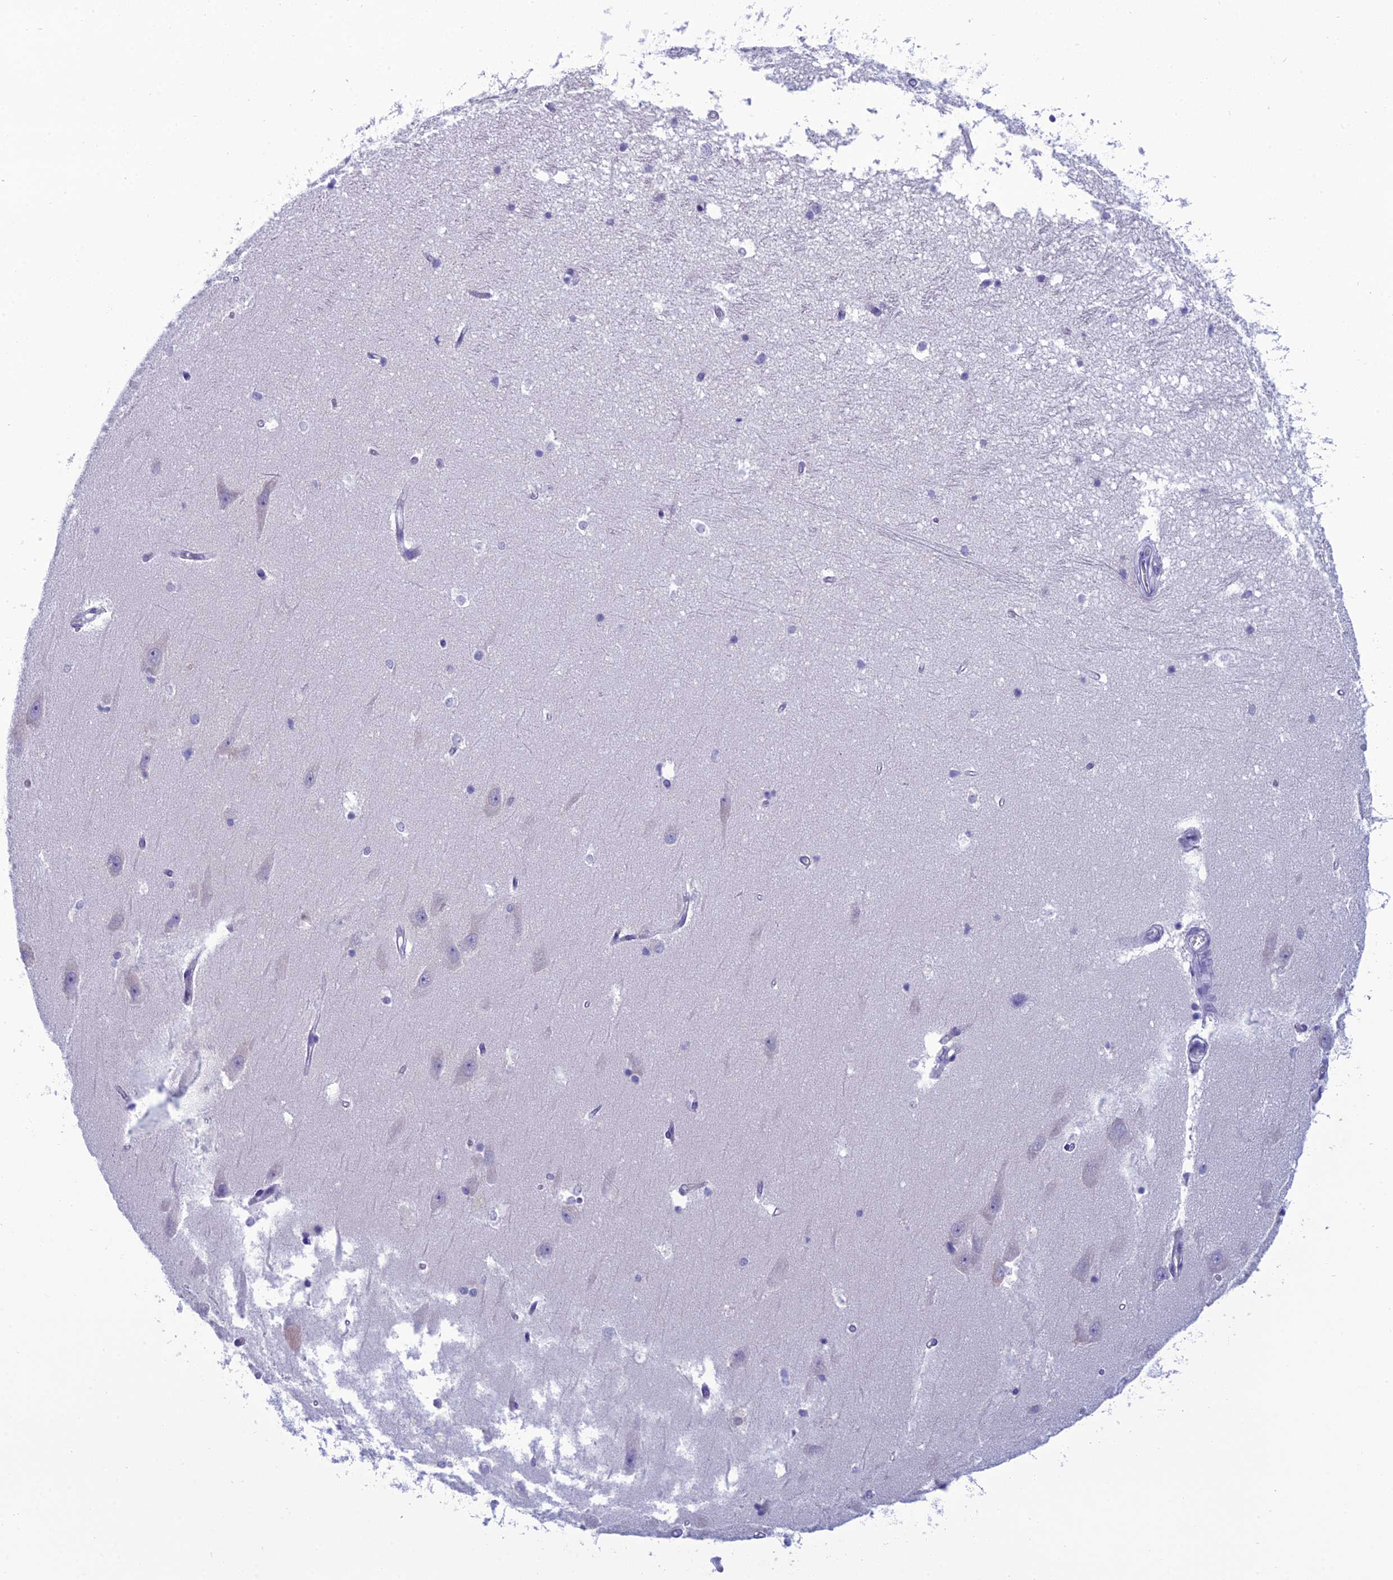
{"staining": {"intensity": "negative", "quantity": "none", "location": "none"}, "tissue": "hippocampus", "cell_type": "Glial cells", "image_type": "normal", "snomed": [{"axis": "morphology", "description": "Normal tissue, NOS"}, {"axis": "topography", "description": "Hippocampus"}], "caption": "DAB (3,3'-diaminobenzidine) immunohistochemical staining of normal hippocampus reveals no significant staining in glial cells.", "gene": "GNPNAT1", "patient": {"sex": "male", "age": 45}}